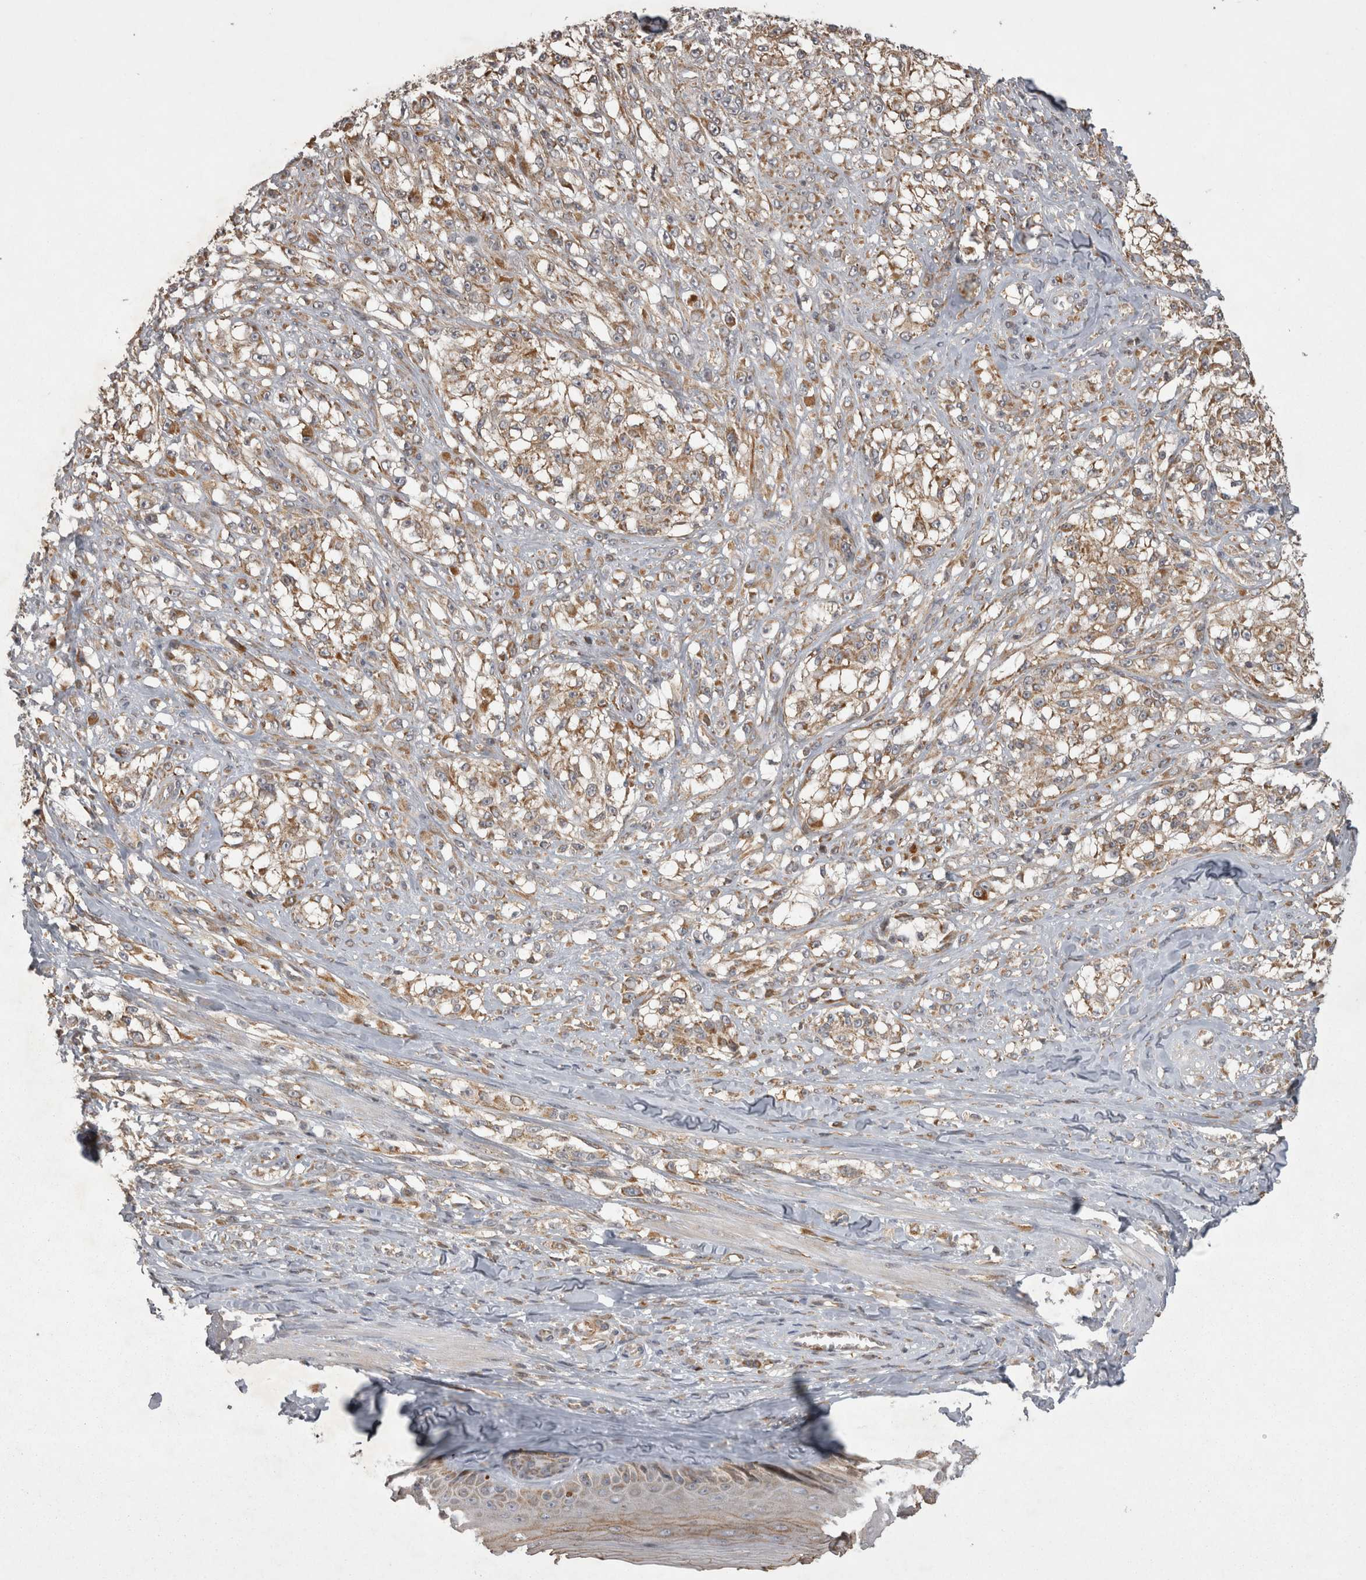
{"staining": {"intensity": "moderate", "quantity": ">75%", "location": "cytoplasmic/membranous"}, "tissue": "melanoma", "cell_type": "Tumor cells", "image_type": "cancer", "snomed": [{"axis": "morphology", "description": "Malignant melanoma, NOS"}, {"axis": "topography", "description": "Skin of head"}], "caption": "An IHC histopathology image of tumor tissue is shown. Protein staining in brown labels moderate cytoplasmic/membranous positivity in melanoma within tumor cells. (brown staining indicates protein expression, while blue staining denotes nuclei).", "gene": "TSPOAP1", "patient": {"sex": "male", "age": 83}}